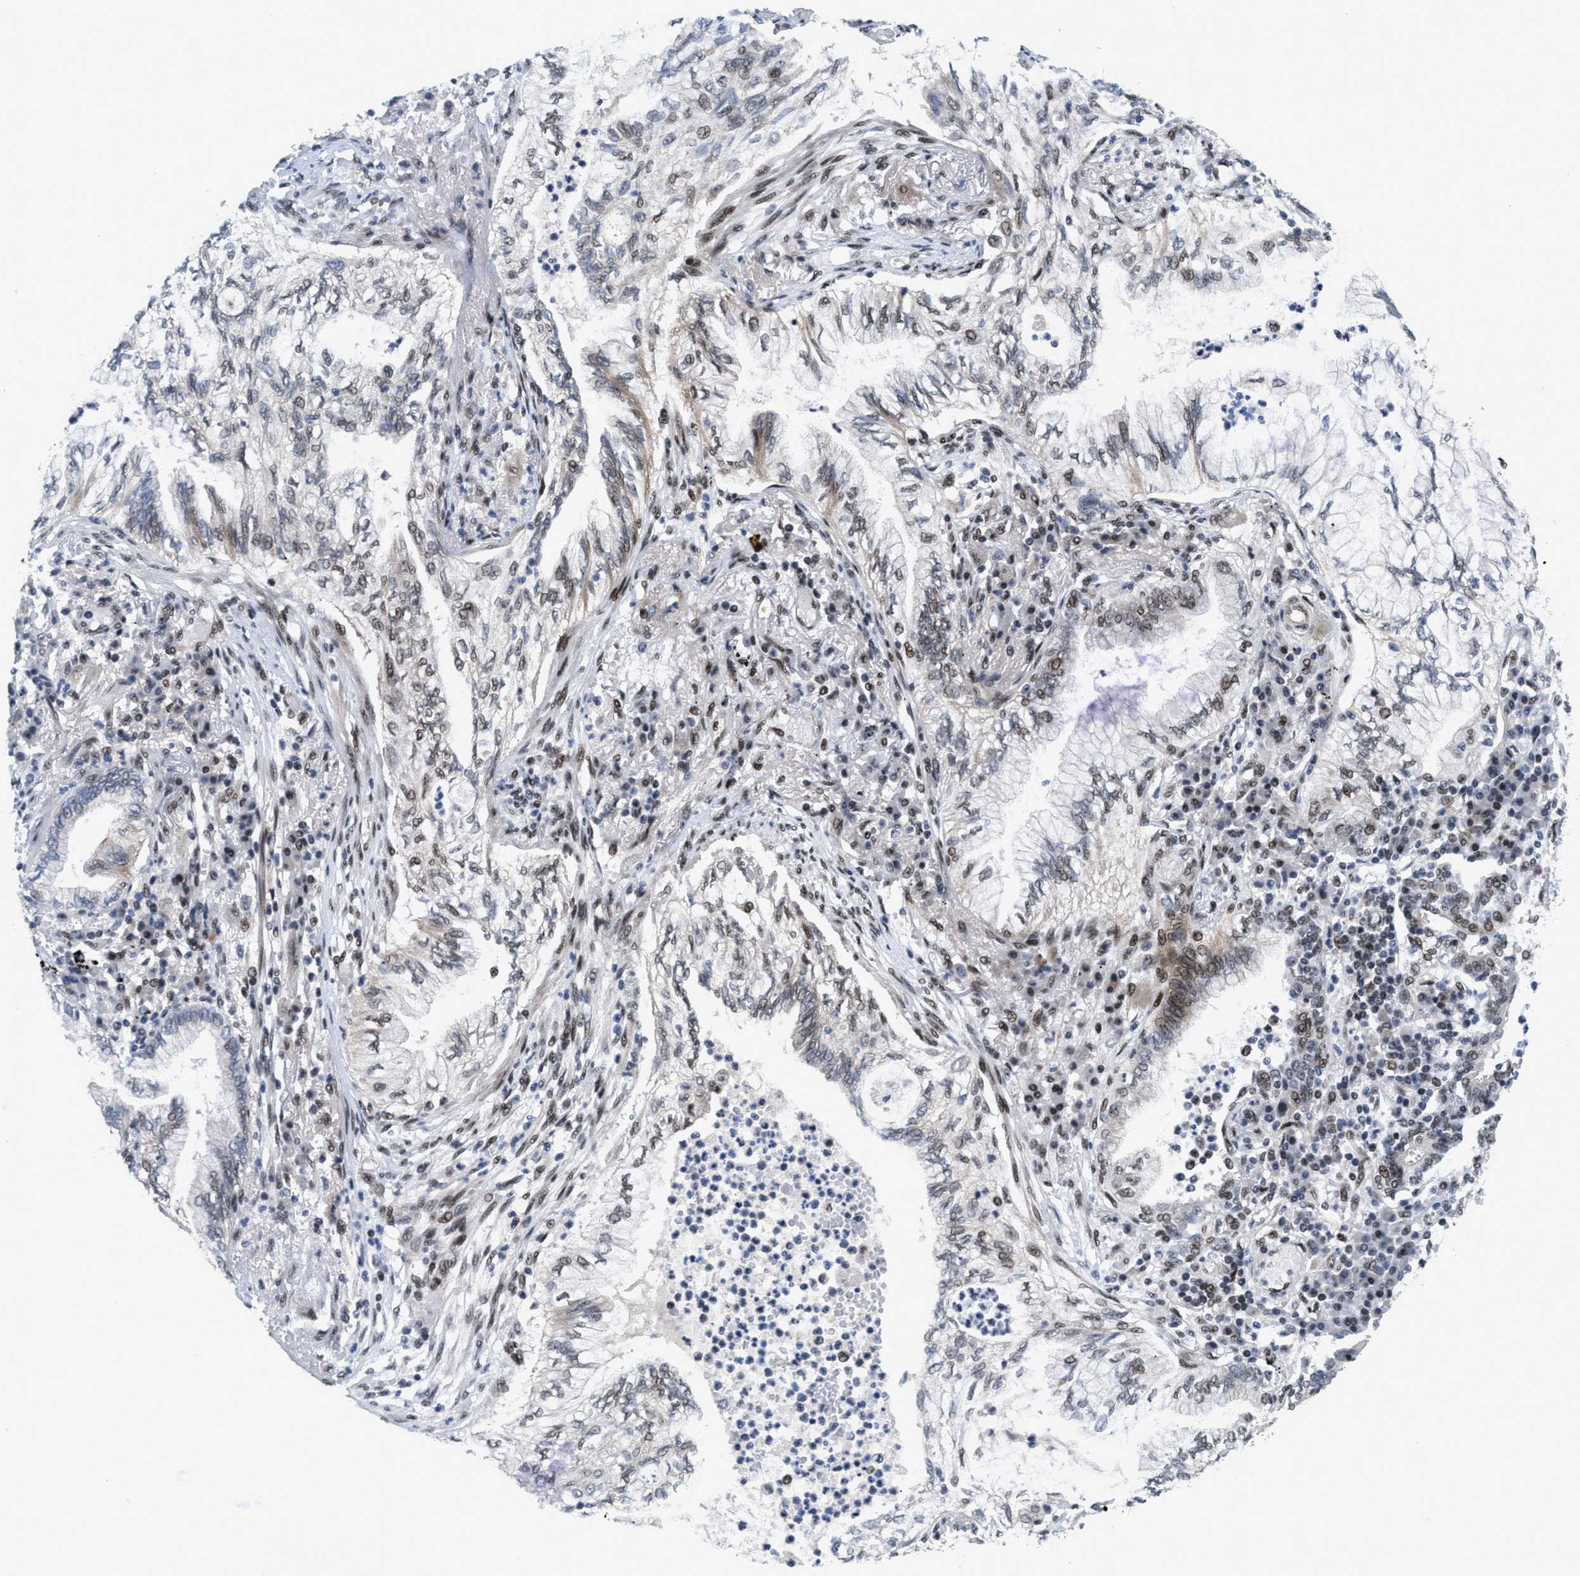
{"staining": {"intensity": "weak", "quantity": "25%-75%", "location": "nuclear"}, "tissue": "lung cancer", "cell_type": "Tumor cells", "image_type": "cancer", "snomed": [{"axis": "morphology", "description": "Normal tissue, NOS"}, {"axis": "morphology", "description": "Adenocarcinoma, NOS"}, {"axis": "topography", "description": "Bronchus"}, {"axis": "topography", "description": "Lung"}], "caption": "Immunohistochemistry (IHC) (DAB) staining of human lung cancer (adenocarcinoma) exhibits weak nuclear protein positivity in approximately 25%-75% of tumor cells.", "gene": "WIZ", "patient": {"sex": "female", "age": 70}}